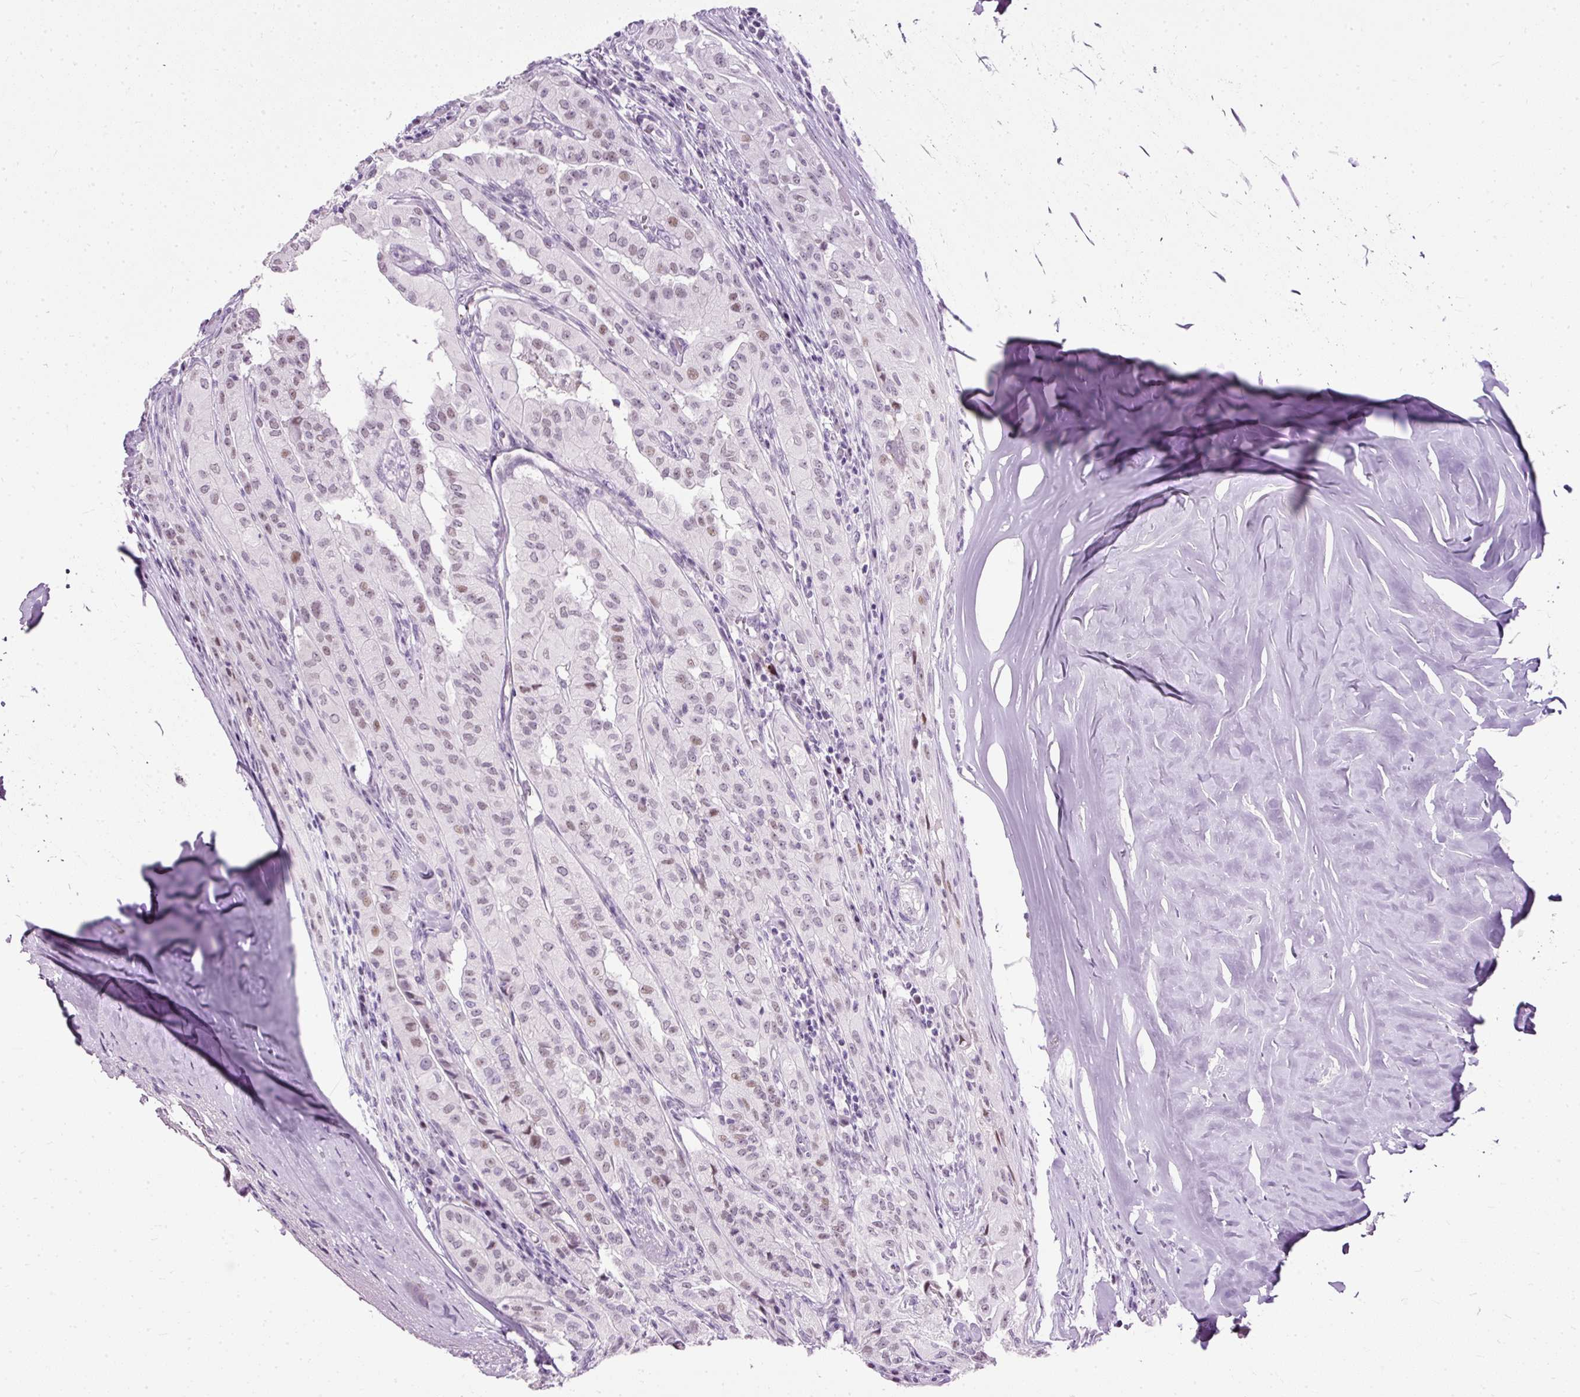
{"staining": {"intensity": "weak", "quantity": "25%-75%", "location": "nuclear"}, "tissue": "thyroid cancer", "cell_type": "Tumor cells", "image_type": "cancer", "snomed": [{"axis": "morphology", "description": "Papillary adenocarcinoma, NOS"}, {"axis": "topography", "description": "Thyroid gland"}], "caption": "Weak nuclear positivity for a protein is identified in approximately 25%-75% of tumor cells of papillary adenocarcinoma (thyroid) using immunohistochemistry (IHC).", "gene": "PDE6B", "patient": {"sex": "female", "age": 59}}